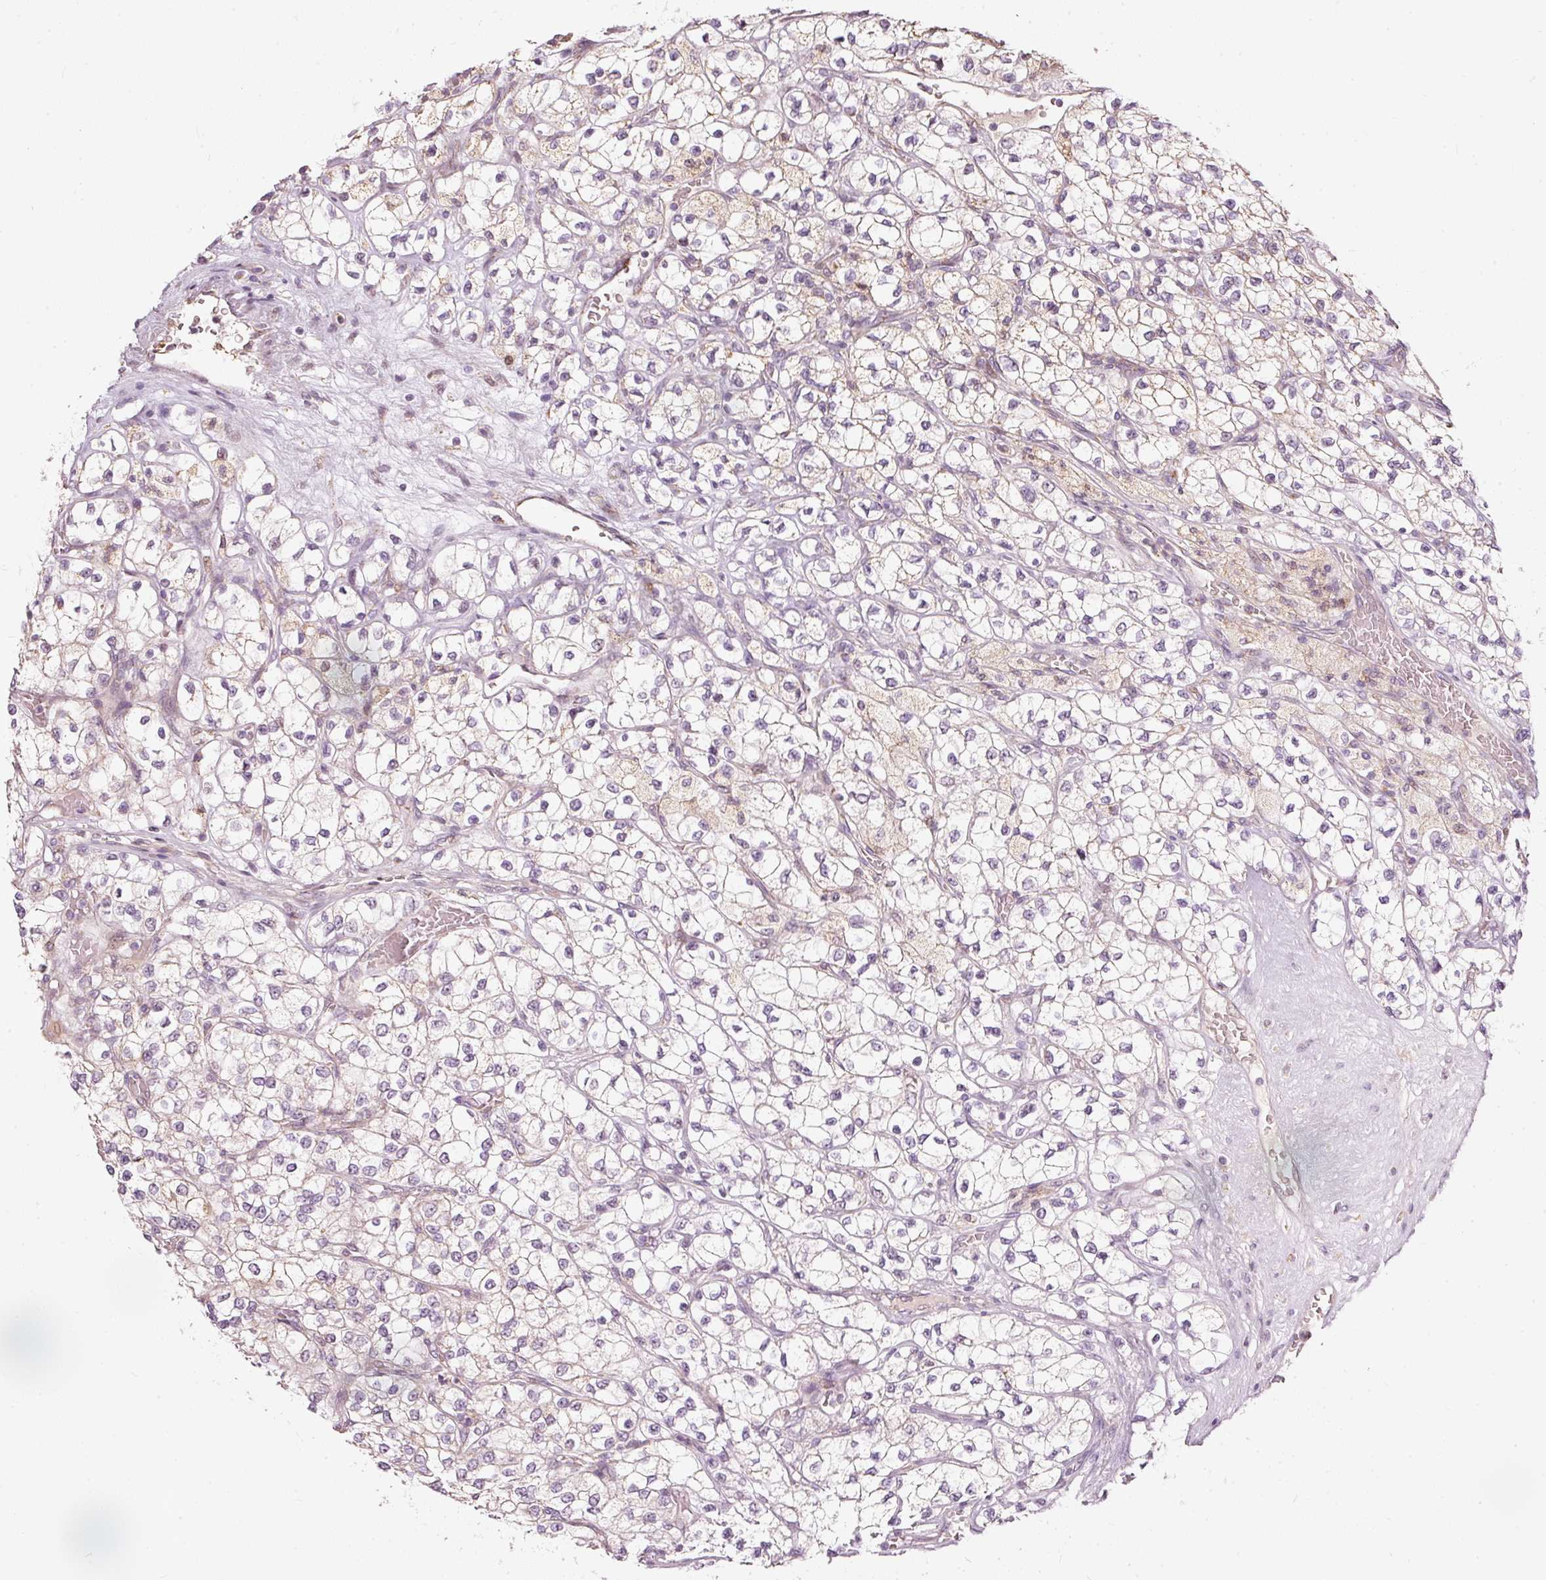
{"staining": {"intensity": "negative", "quantity": "none", "location": "none"}, "tissue": "renal cancer", "cell_type": "Tumor cells", "image_type": "cancer", "snomed": [{"axis": "morphology", "description": "Adenocarcinoma, NOS"}, {"axis": "topography", "description": "Kidney"}], "caption": "Immunohistochemistry image of renal adenocarcinoma stained for a protein (brown), which exhibits no staining in tumor cells.", "gene": "RNF39", "patient": {"sex": "male", "age": 80}}